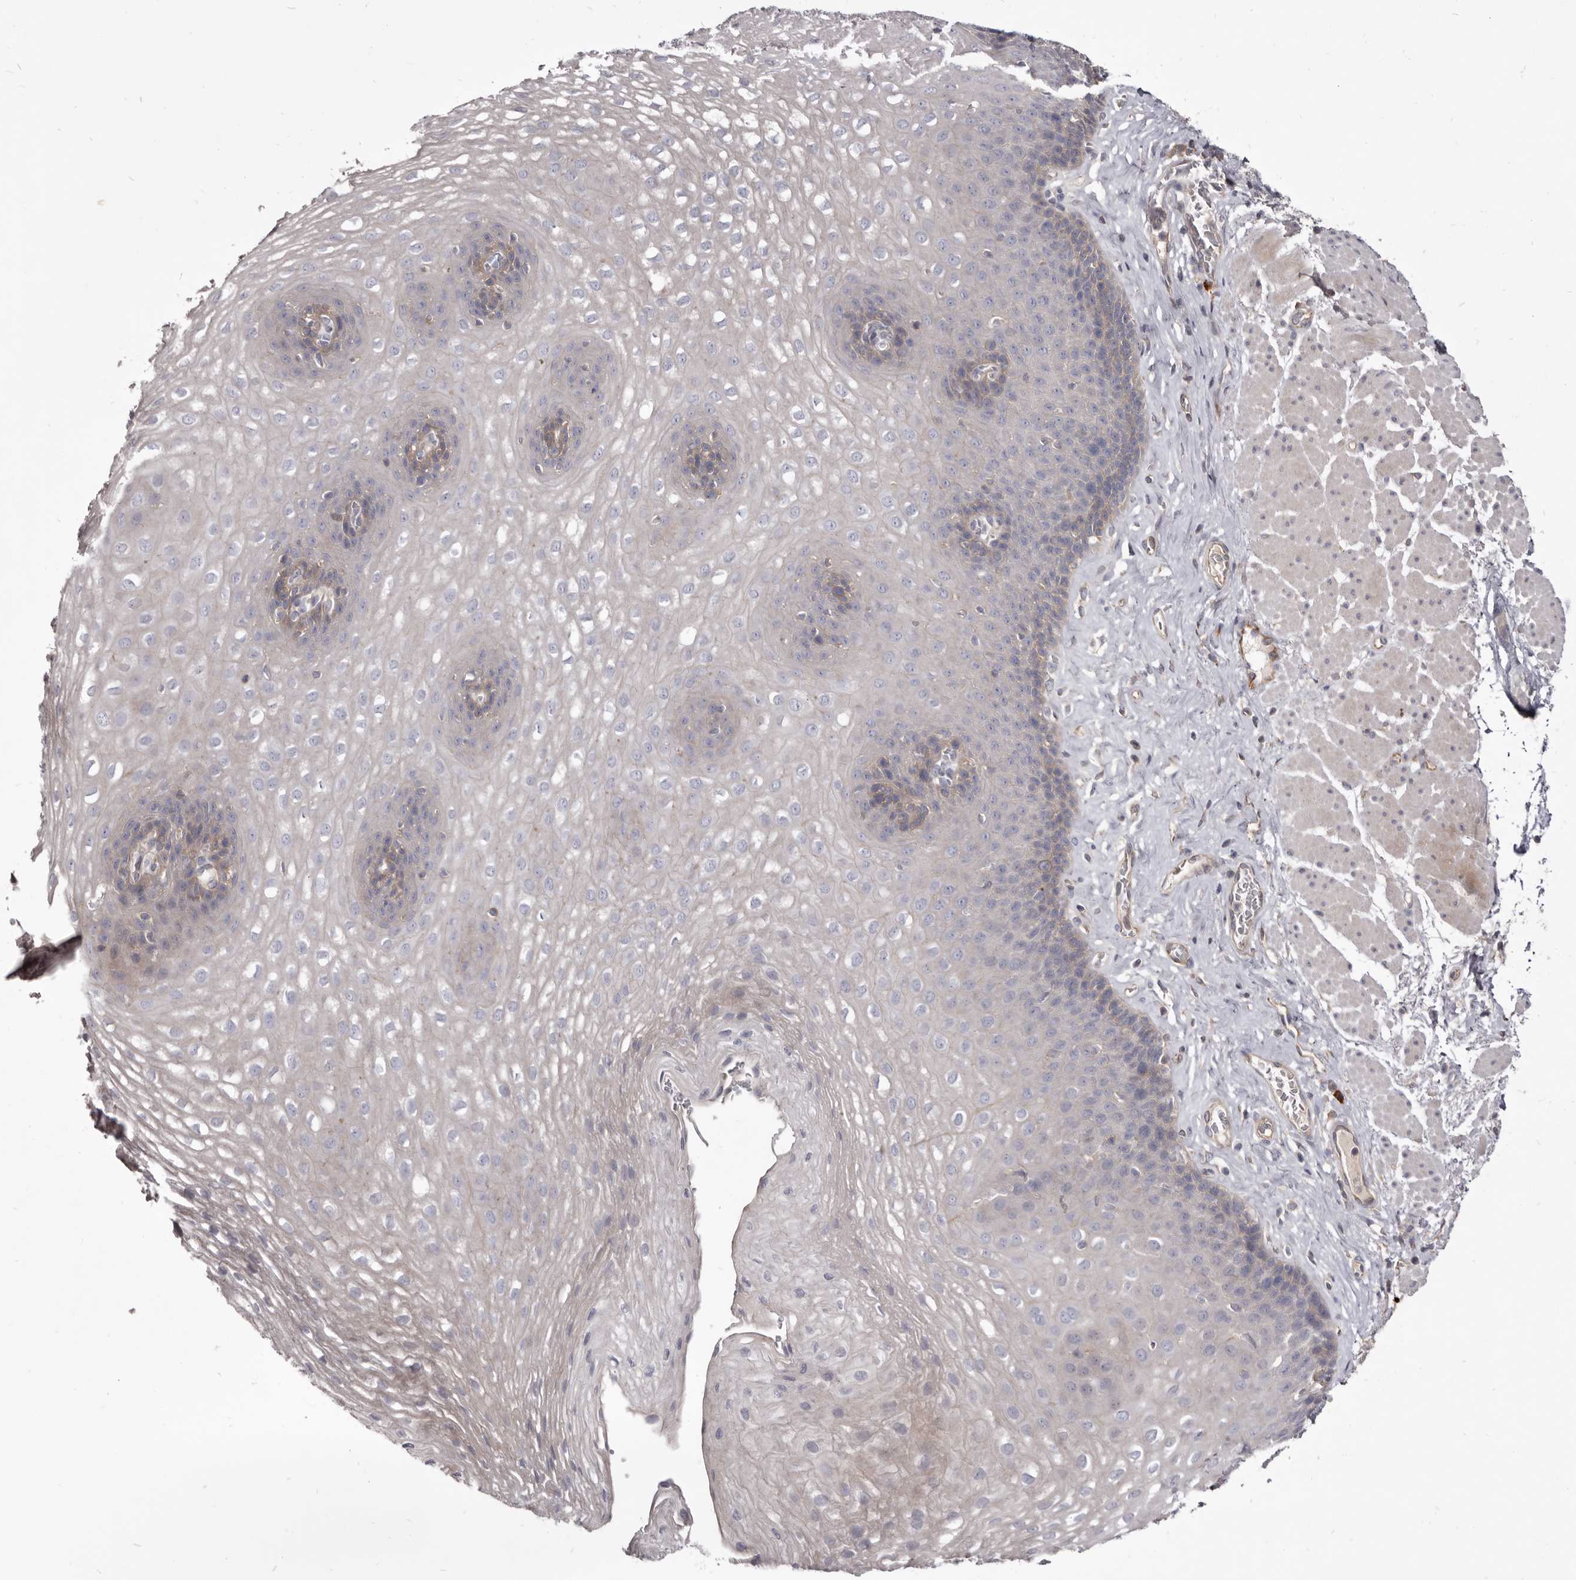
{"staining": {"intensity": "weak", "quantity": "<25%", "location": "cytoplasmic/membranous"}, "tissue": "esophagus", "cell_type": "Squamous epithelial cells", "image_type": "normal", "snomed": [{"axis": "morphology", "description": "Normal tissue, NOS"}, {"axis": "topography", "description": "Esophagus"}], "caption": "Immunohistochemistry (IHC) histopathology image of normal human esophagus stained for a protein (brown), which shows no staining in squamous epithelial cells. The staining was performed using DAB to visualize the protein expression in brown, while the nuclei were stained in blue with hematoxylin (Magnification: 20x).", "gene": "FAS", "patient": {"sex": "female", "age": 66}}